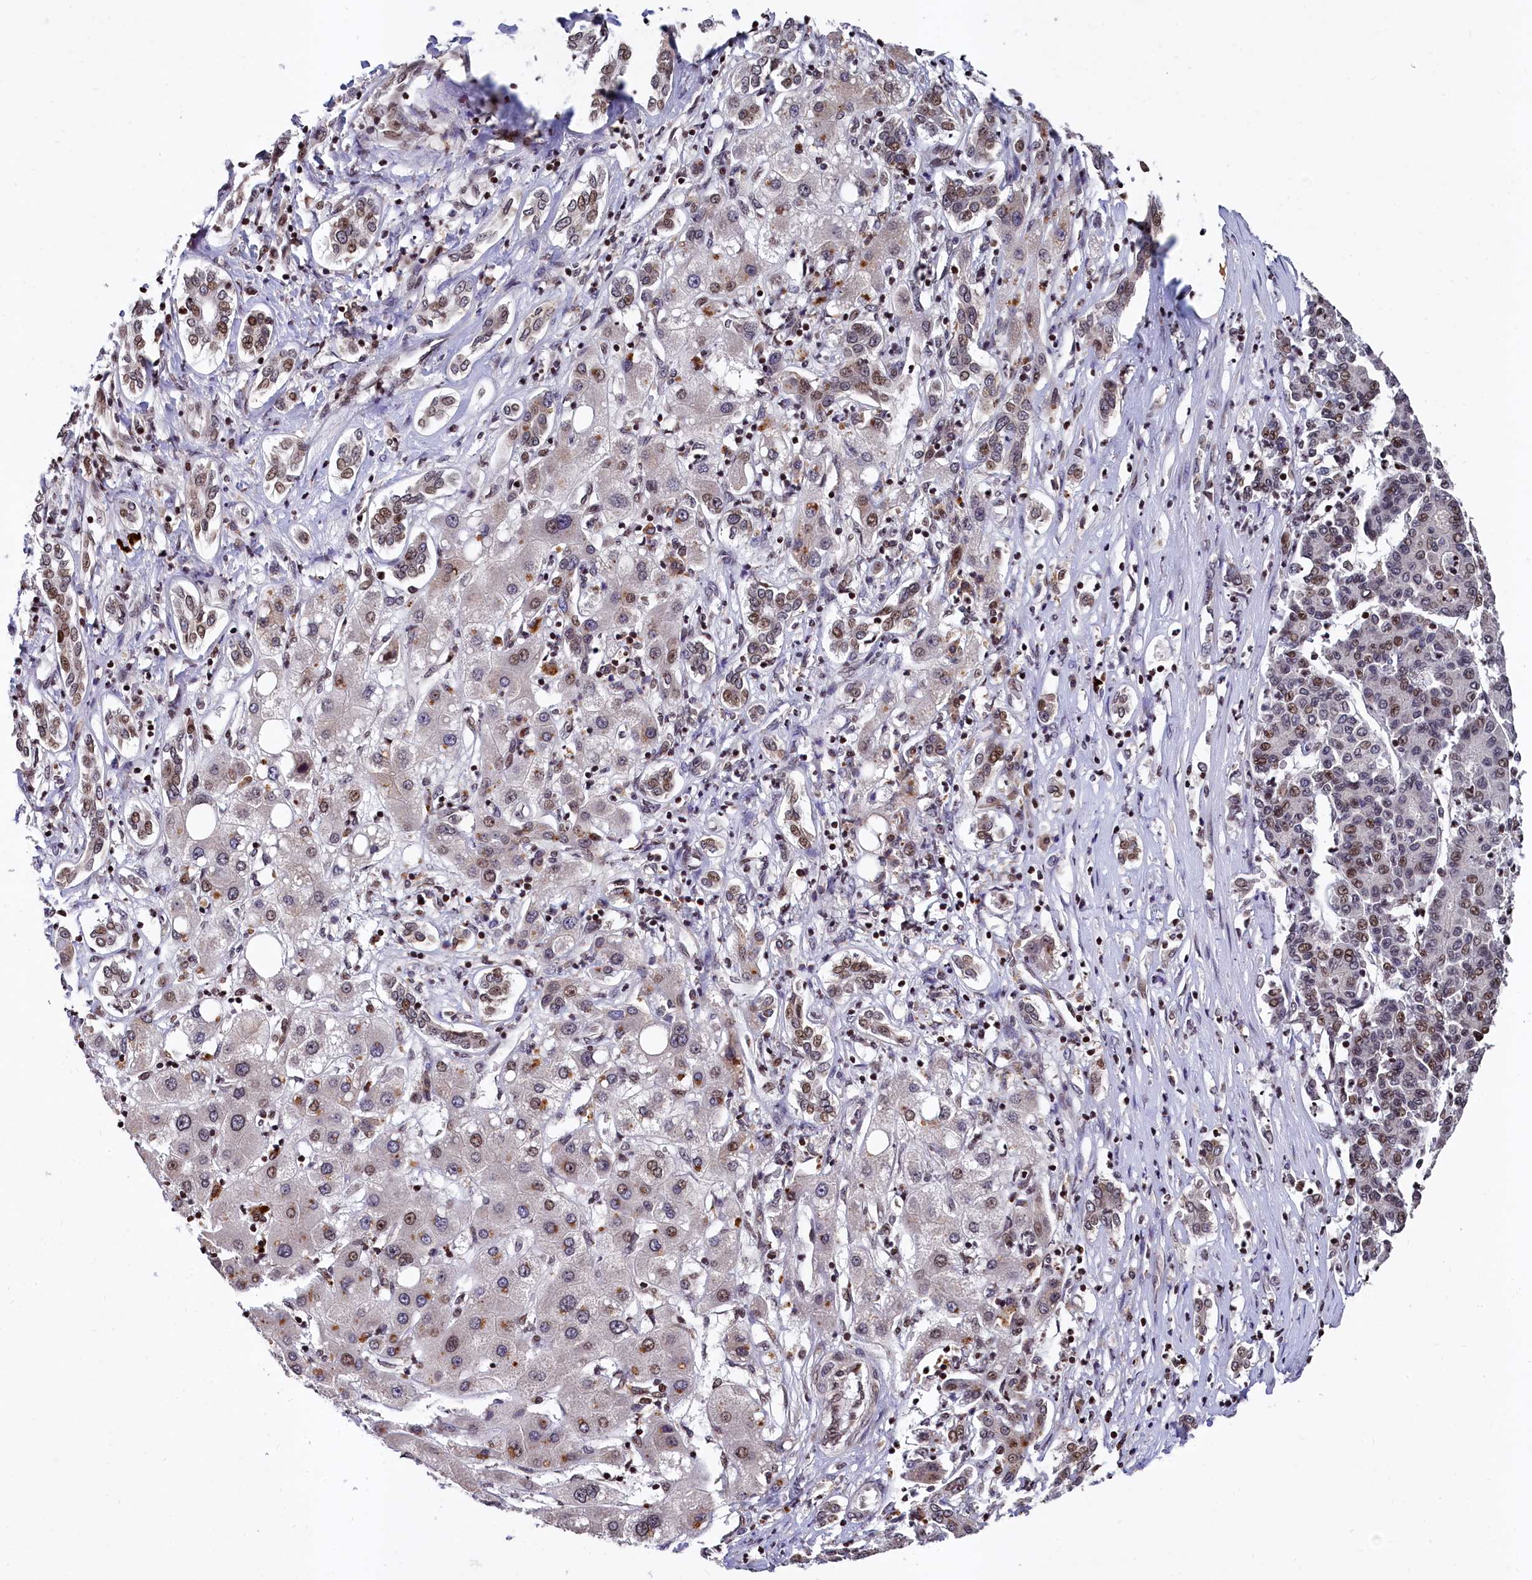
{"staining": {"intensity": "moderate", "quantity": "<25%", "location": "nuclear"}, "tissue": "liver cancer", "cell_type": "Tumor cells", "image_type": "cancer", "snomed": [{"axis": "morphology", "description": "Carcinoma, Hepatocellular, NOS"}, {"axis": "topography", "description": "Liver"}], "caption": "Immunohistochemistry (DAB) staining of hepatocellular carcinoma (liver) exhibits moderate nuclear protein staining in approximately <25% of tumor cells.", "gene": "FAM217B", "patient": {"sex": "male", "age": 65}}